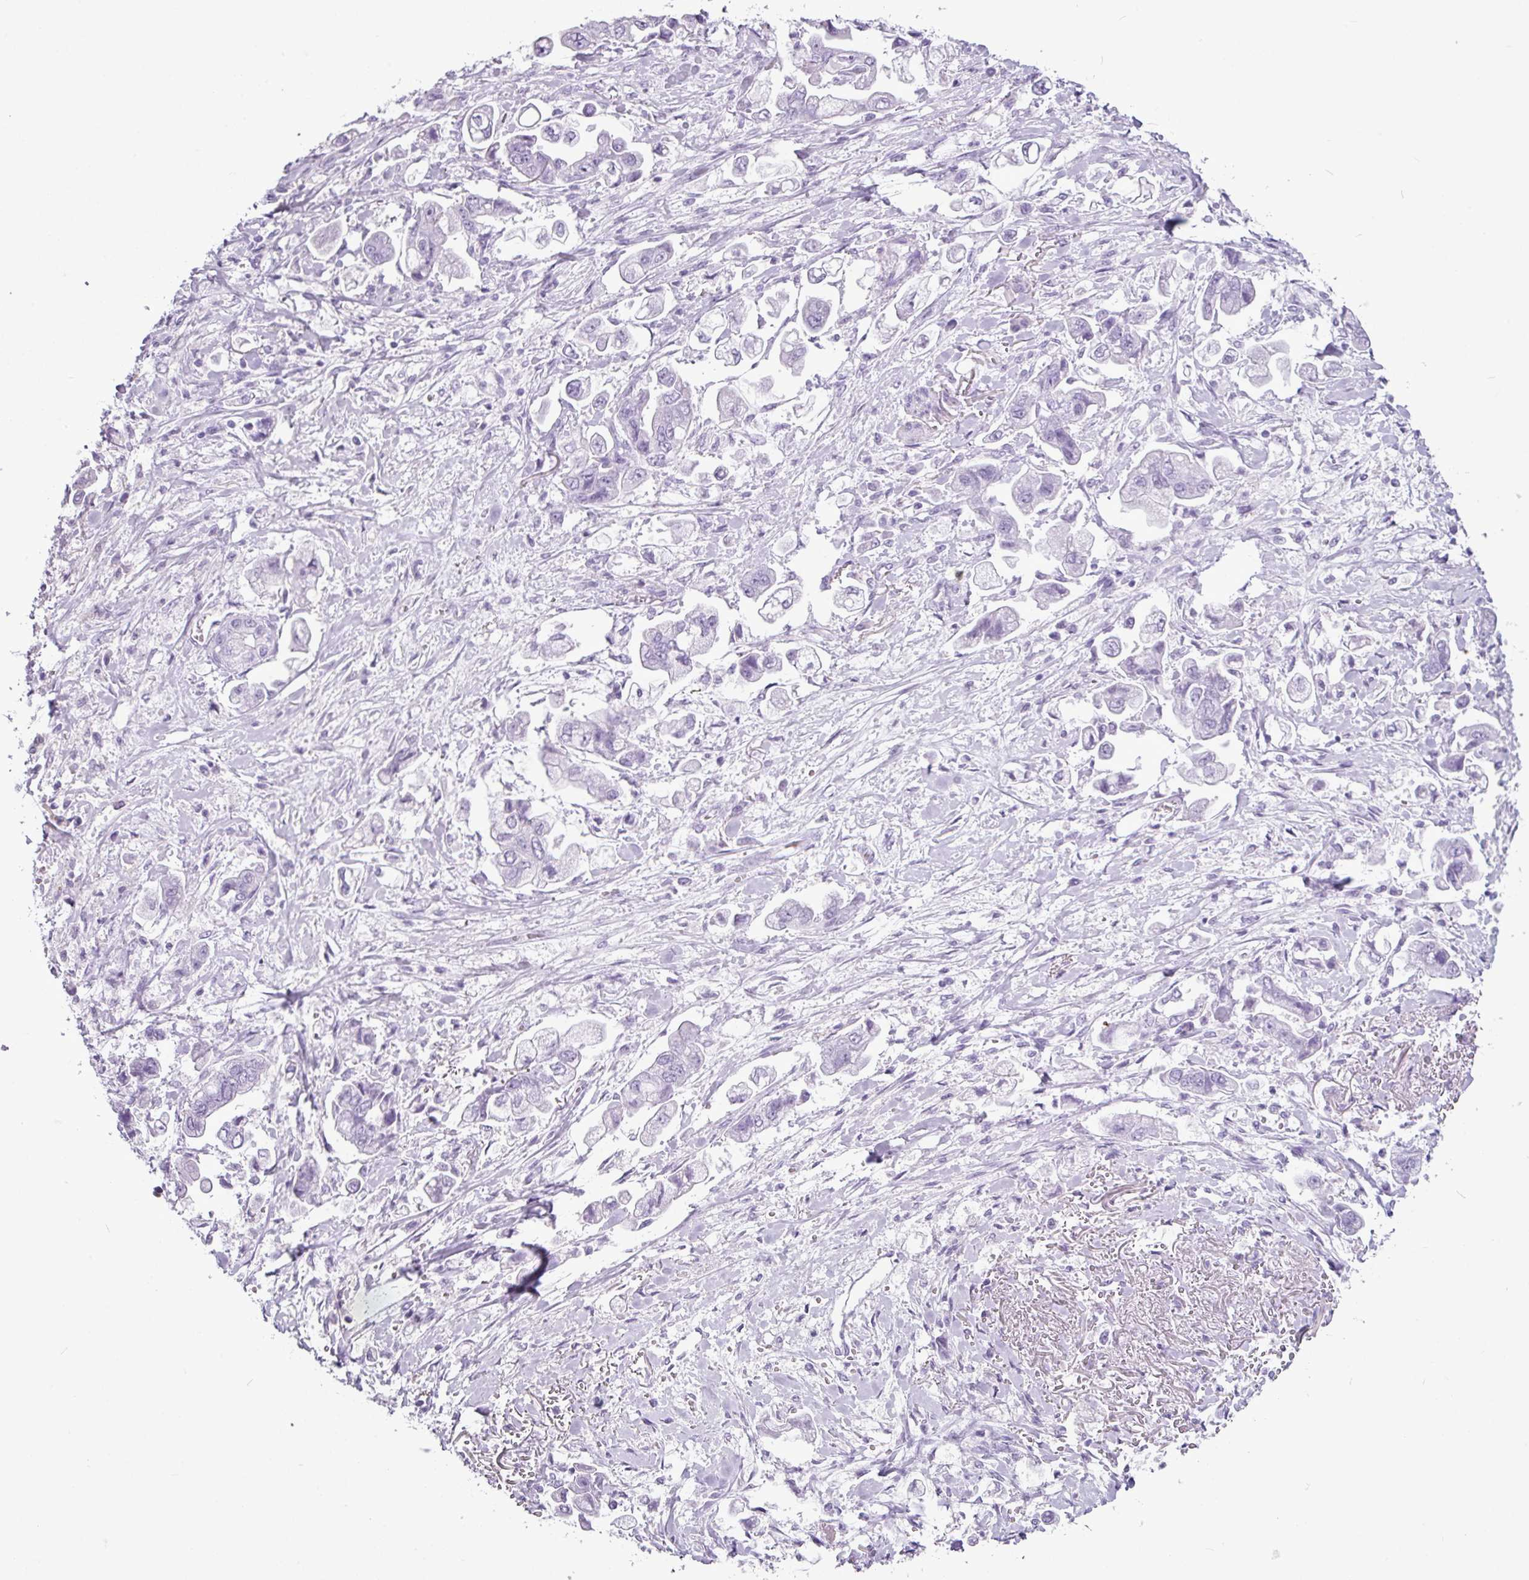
{"staining": {"intensity": "negative", "quantity": "none", "location": "none"}, "tissue": "stomach cancer", "cell_type": "Tumor cells", "image_type": "cancer", "snomed": [{"axis": "morphology", "description": "Adenocarcinoma, NOS"}, {"axis": "topography", "description": "Stomach"}], "caption": "This is an immunohistochemistry (IHC) photomicrograph of human stomach cancer. There is no expression in tumor cells.", "gene": "AMY1B", "patient": {"sex": "male", "age": 62}}